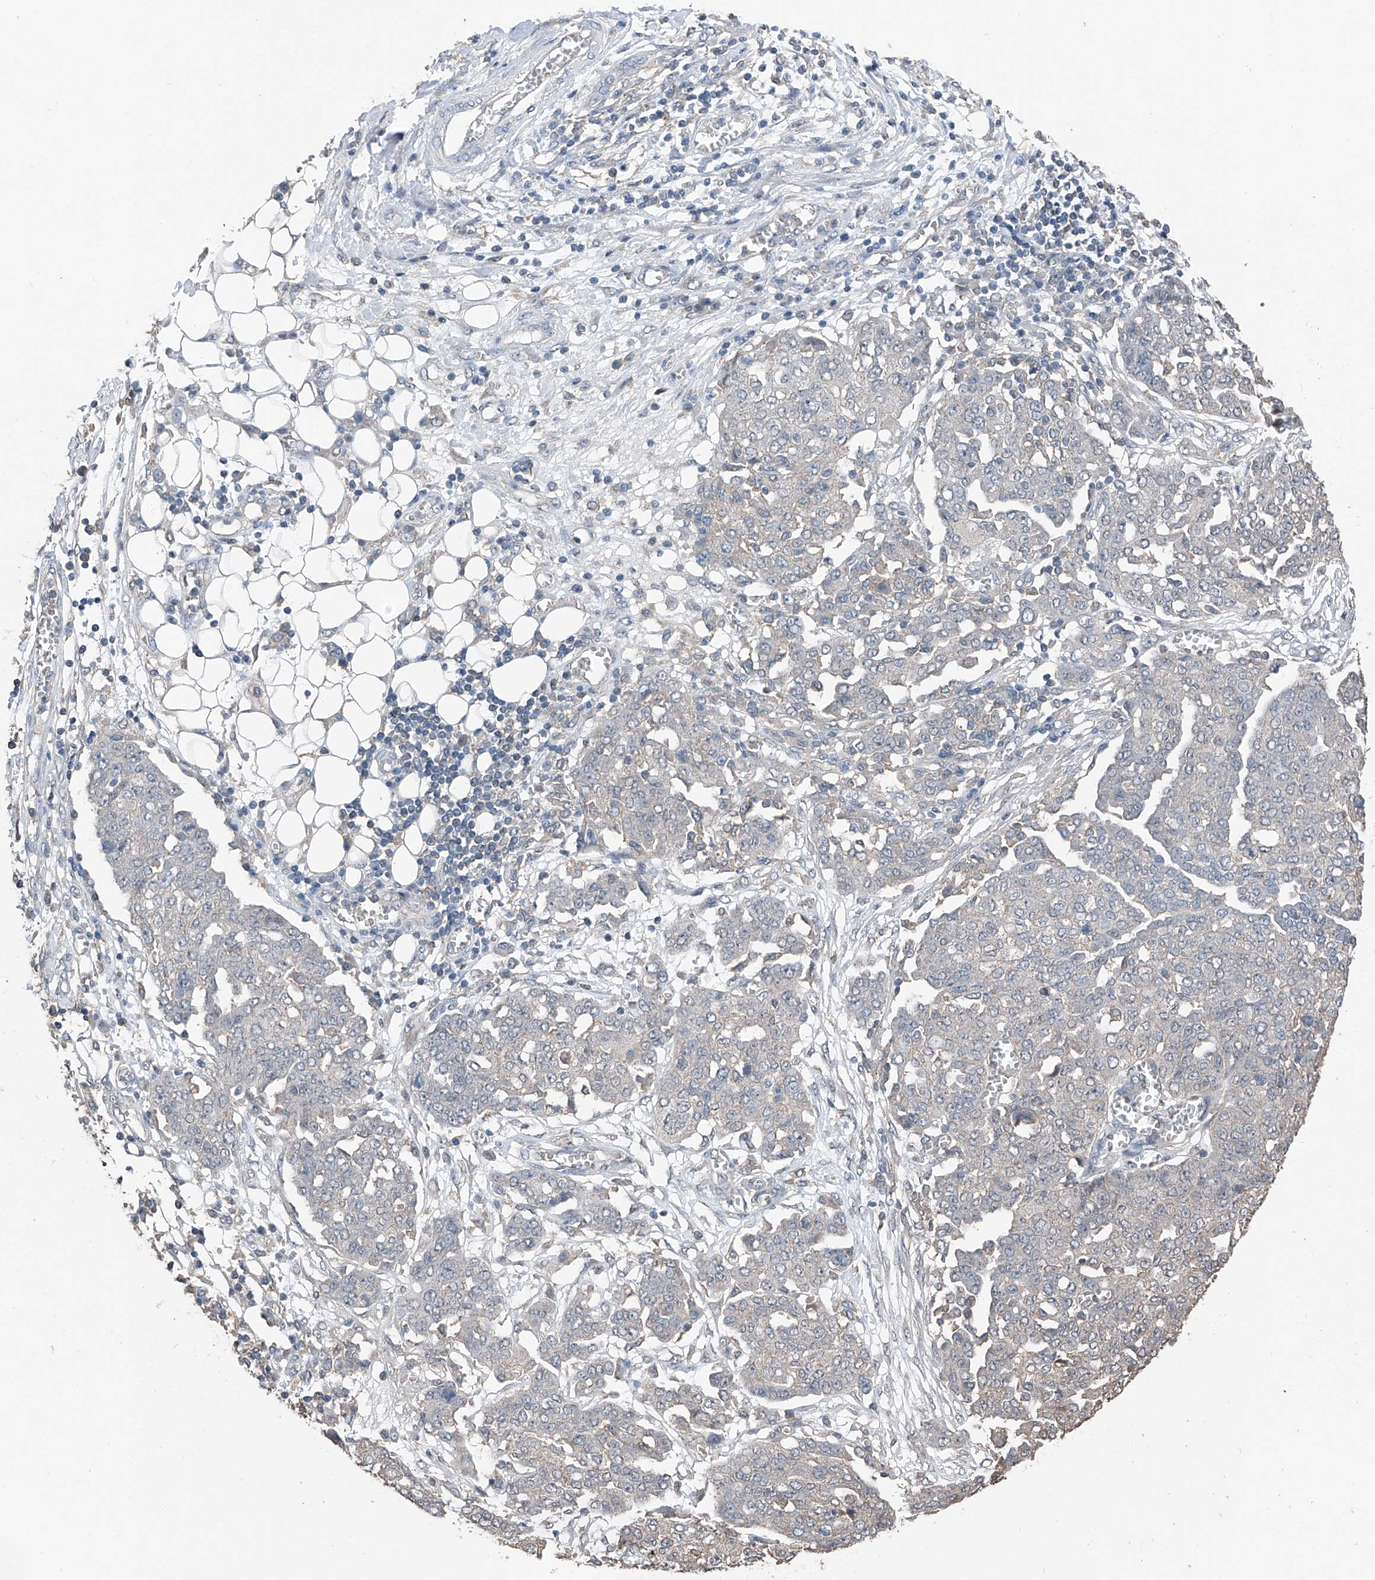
{"staining": {"intensity": "negative", "quantity": "none", "location": "none"}, "tissue": "ovarian cancer", "cell_type": "Tumor cells", "image_type": "cancer", "snomed": [{"axis": "morphology", "description": "Cystadenocarcinoma, serous, NOS"}, {"axis": "topography", "description": "Soft tissue"}, {"axis": "topography", "description": "Ovary"}], "caption": "A high-resolution micrograph shows immunohistochemistry staining of ovarian cancer, which shows no significant staining in tumor cells.", "gene": "MAMLD1", "patient": {"sex": "female", "age": 57}}